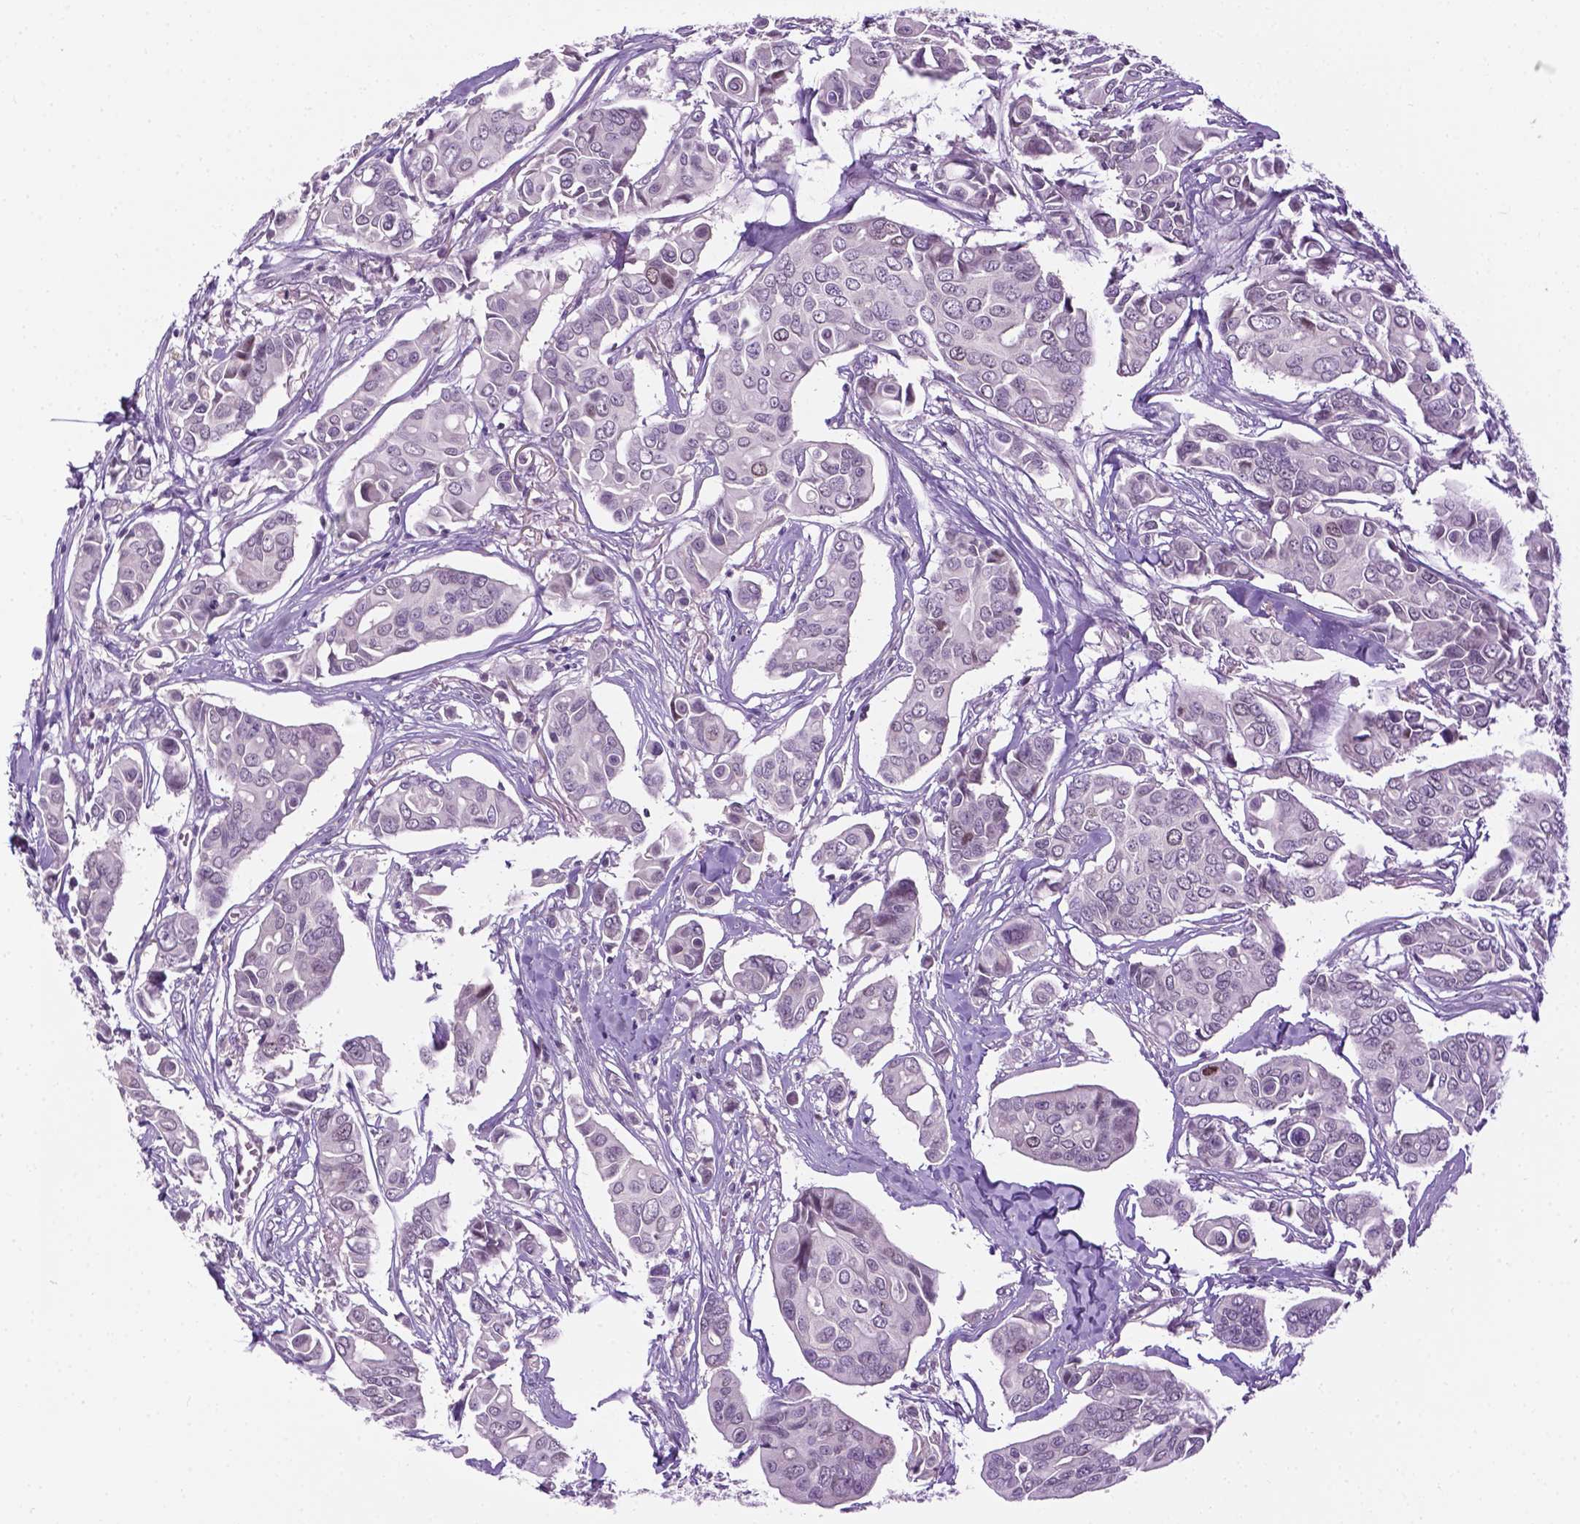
{"staining": {"intensity": "negative", "quantity": "none", "location": "none"}, "tissue": "breast cancer", "cell_type": "Tumor cells", "image_type": "cancer", "snomed": [{"axis": "morphology", "description": "Duct carcinoma"}, {"axis": "topography", "description": "Breast"}], "caption": "DAB (3,3'-diaminobenzidine) immunohistochemical staining of human breast cancer (invasive ductal carcinoma) reveals no significant positivity in tumor cells.", "gene": "DENND4A", "patient": {"sex": "female", "age": 54}}